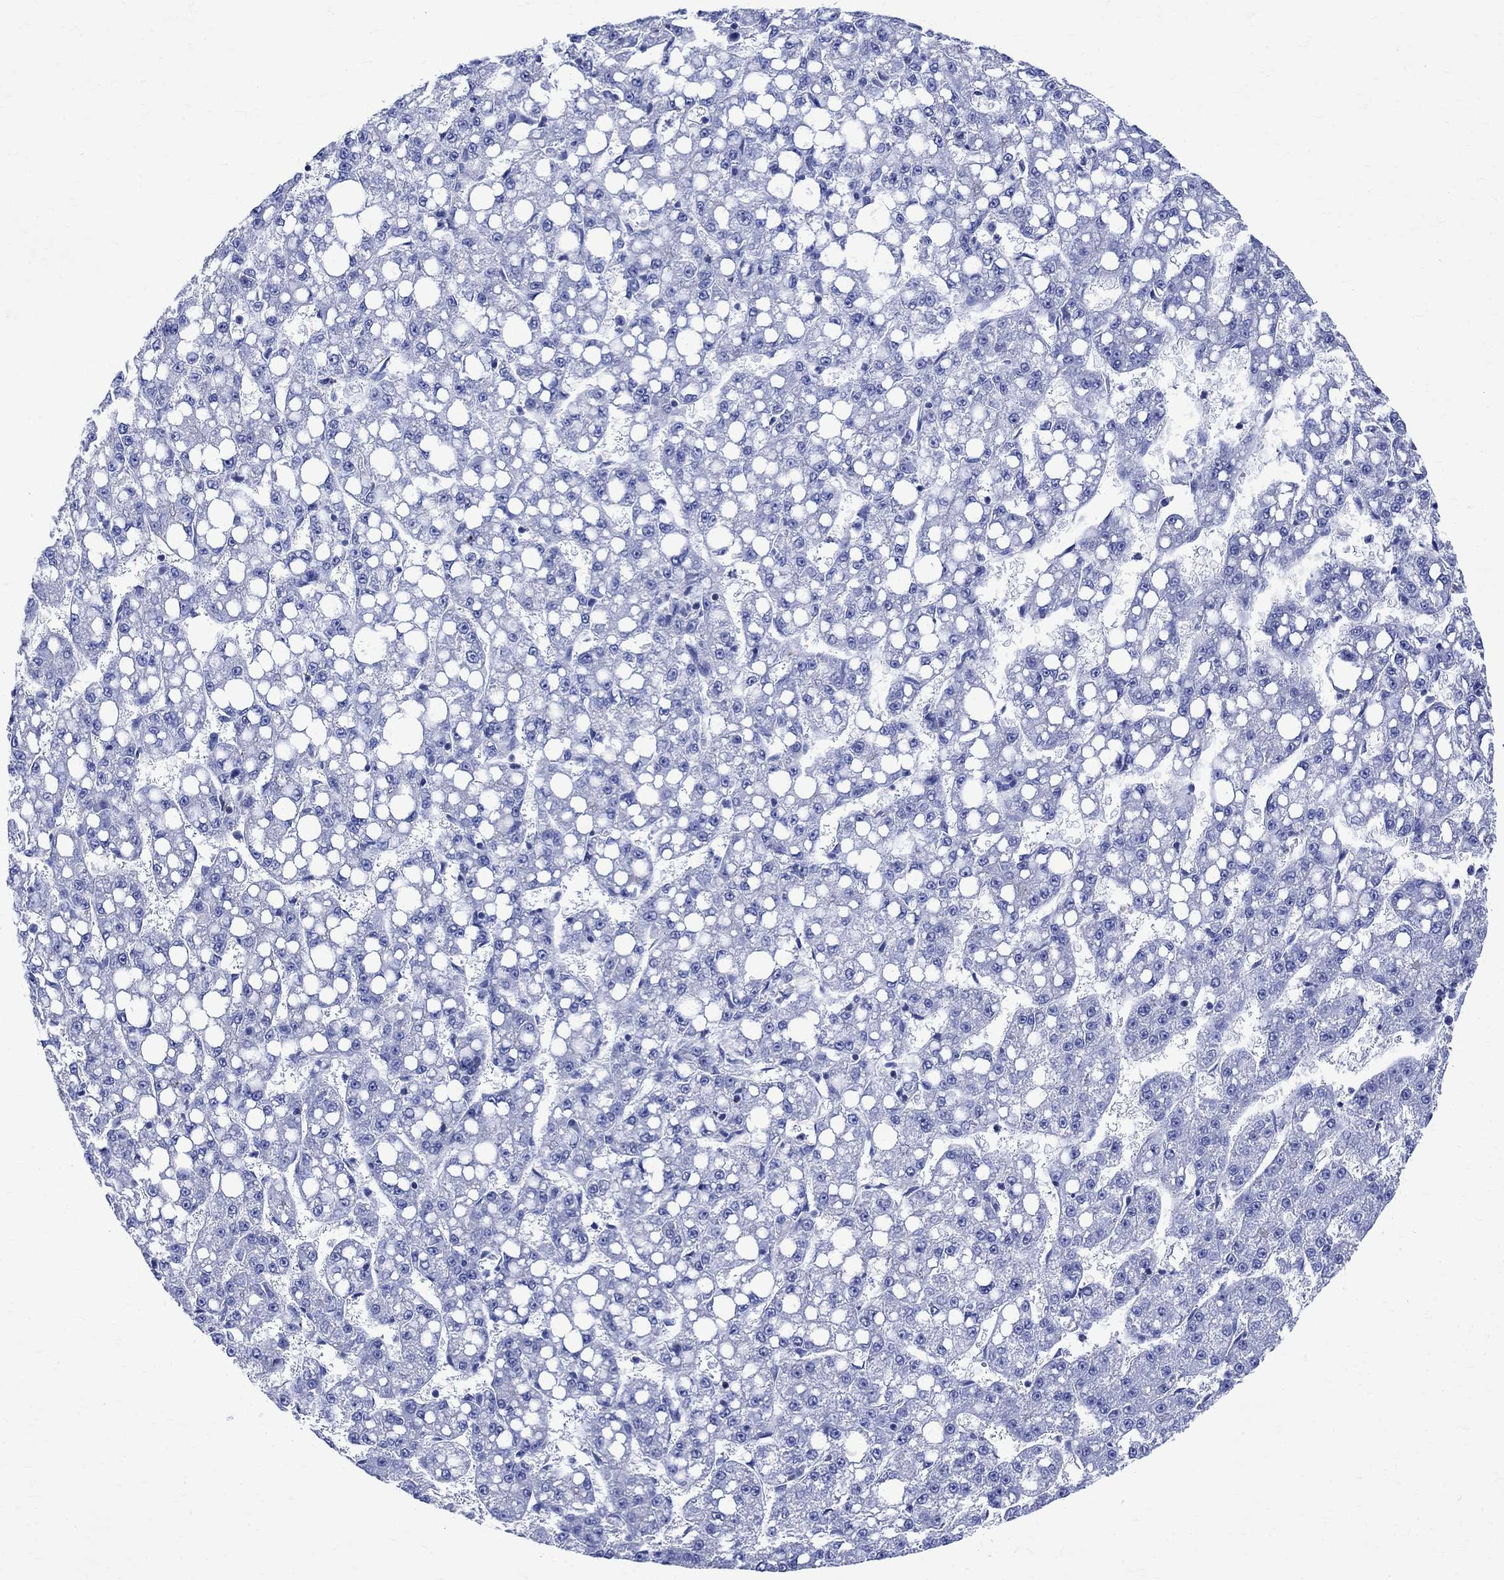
{"staining": {"intensity": "negative", "quantity": "none", "location": "none"}, "tissue": "liver cancer", "cell_type": "Tumor cells", "image_type": "cancer", "snomed": [{"axis": "morphology", "description": "Carcinoma, Hepatocellular, NOS"}, {"axis": "topography", "description": "Liver"}], "caption": "A high-resolution micrograph shows immunohistochemistry (IHC) staining of liver cancer, which reveals no significant staining in tumor cells.", "gene": "PARVB", "patient": {"sex": "female", "age": 65}}